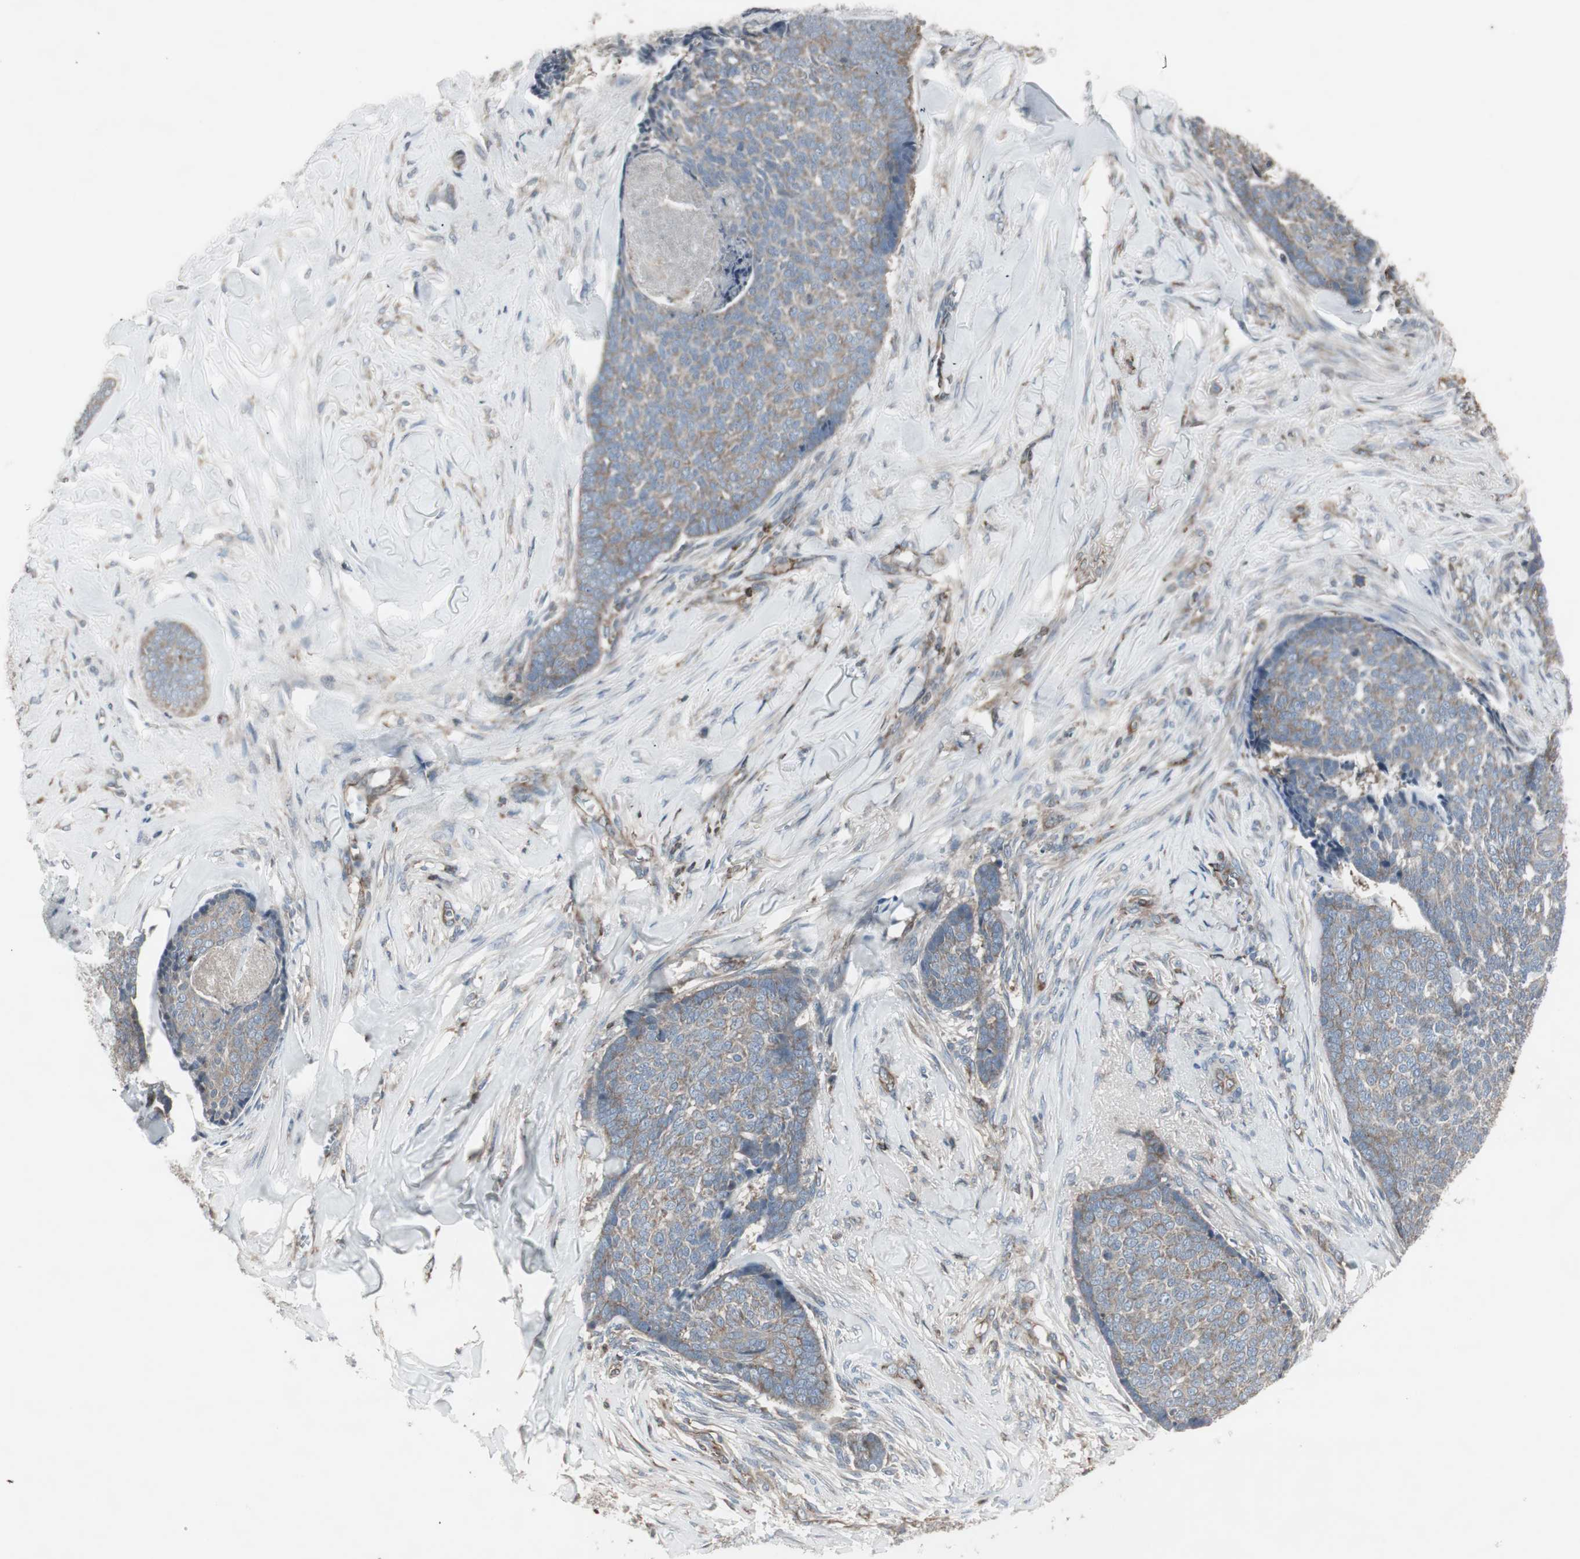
{"staining": {"intensity": "weak", "quantity": "25%-75%", "location": "cytoplasmic/membranous"}, "tissue": "skin cancer", "cell_type": "Tumor cells", "image_type": "cancer", "snomed": [{"axis": "morphology", "description": "Basal cell carcinoma"}, {"axis": "topography", "description": "Skin"}], "caption": "Tumor cells display low levels of weak cytoplasmic/membranous expression in approximately 25%-75% of cells in skin basal cell carcinoma.", "gene": "ARHGEF1", "patient": {"sex": "male", "age": 84}}